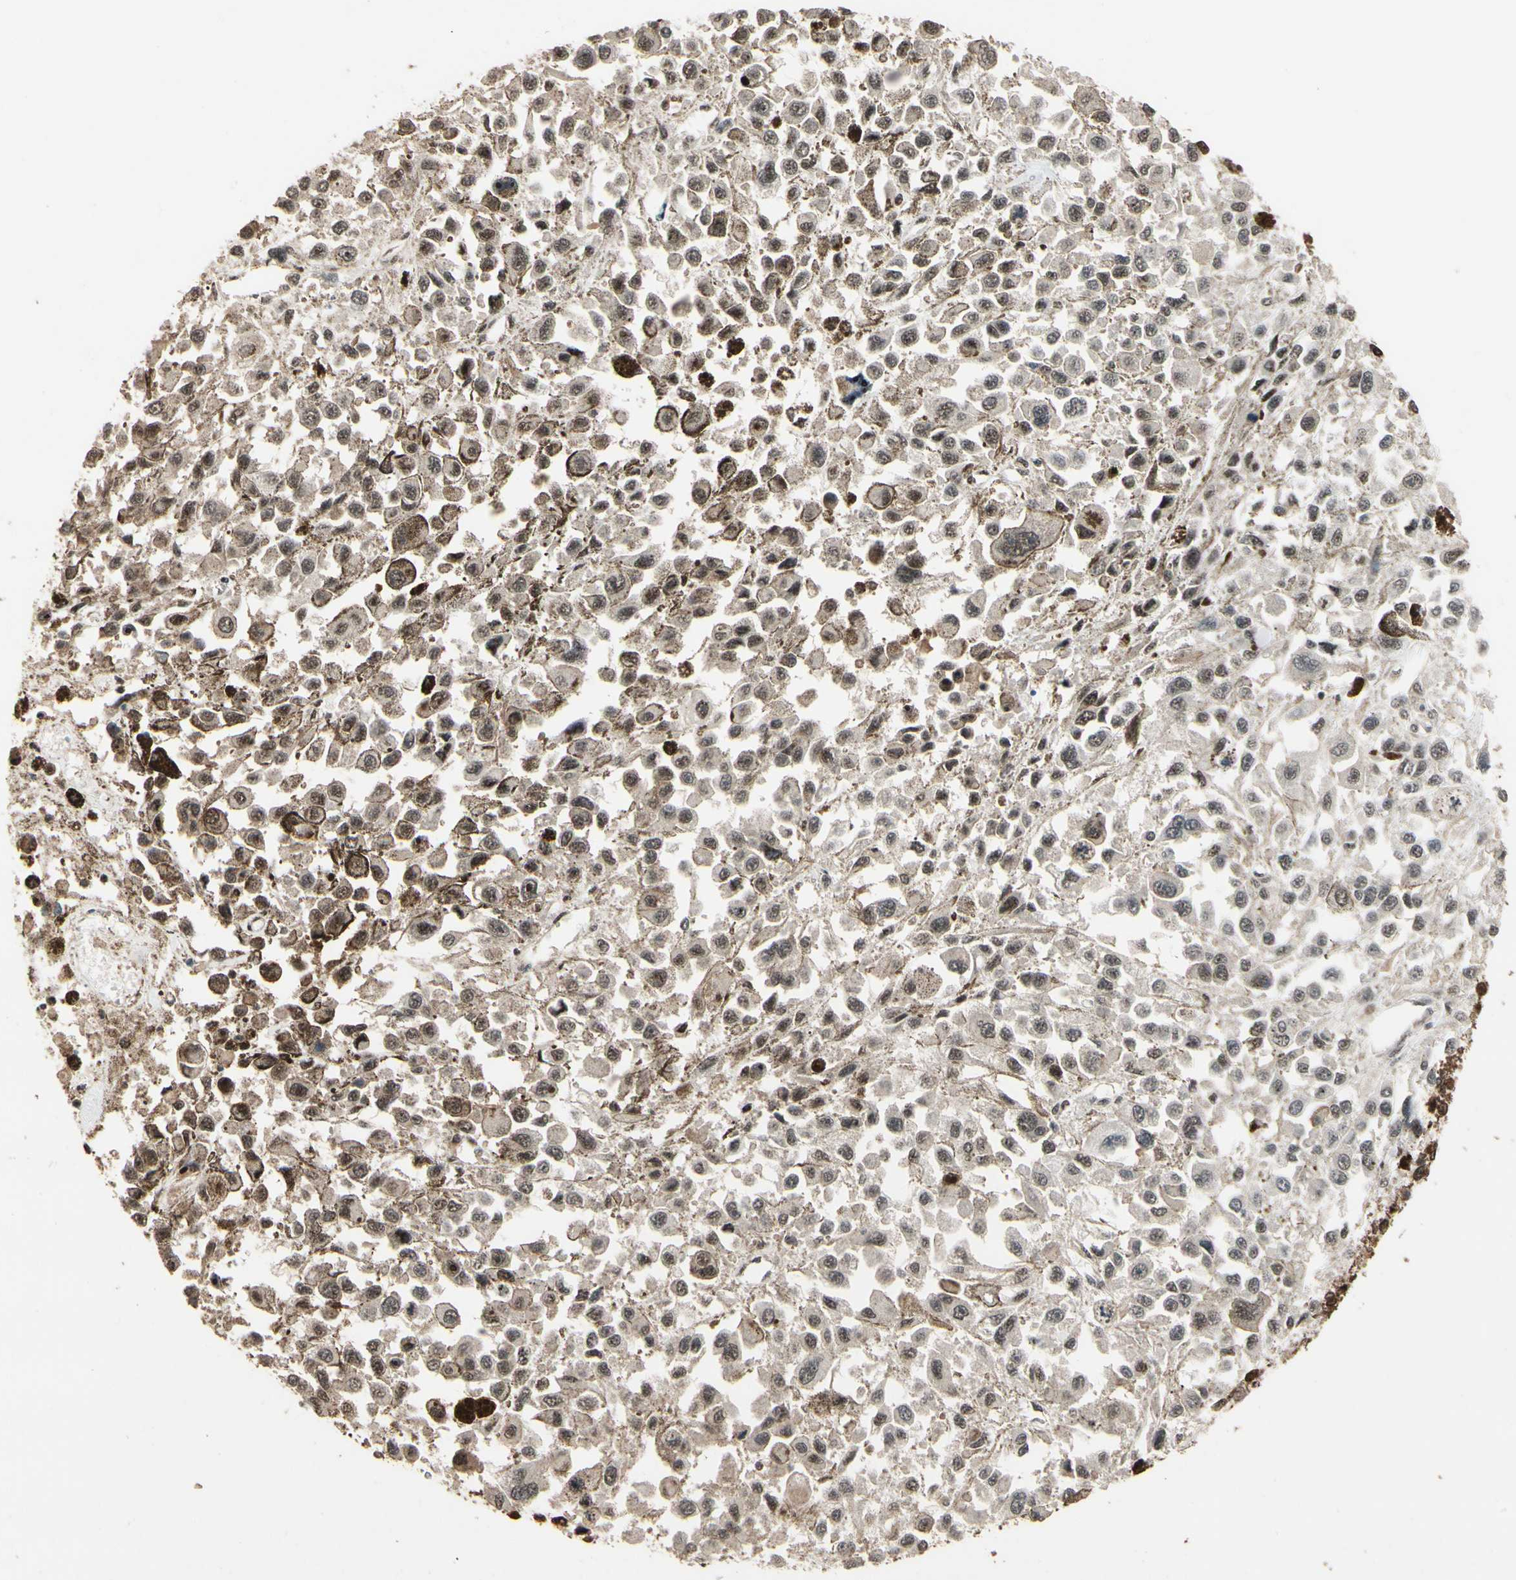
{"staining": {"intensity": "weak", "quantity": "25%-75%", "location": "nuclear"}, "tissue": "melanoma", "cell_type": "Tumor cells", "image_type": "cancer", "snomed": [{"axis": "morphology", "description": "Malignant melanoma, Metastatic site"}, {"axis": "topography", "description": "Lymph node"}], "caption": "The photomicrograph displays a brown stain indicating the presence of a protein in the nuclear of tumor cells in malignant melanoma (metastatic site). (brown staining indicates protein expression, while blue staining denotes nuclei).", "gene": "CSF1R", "patient": {"sex": "male", "age": 59}}